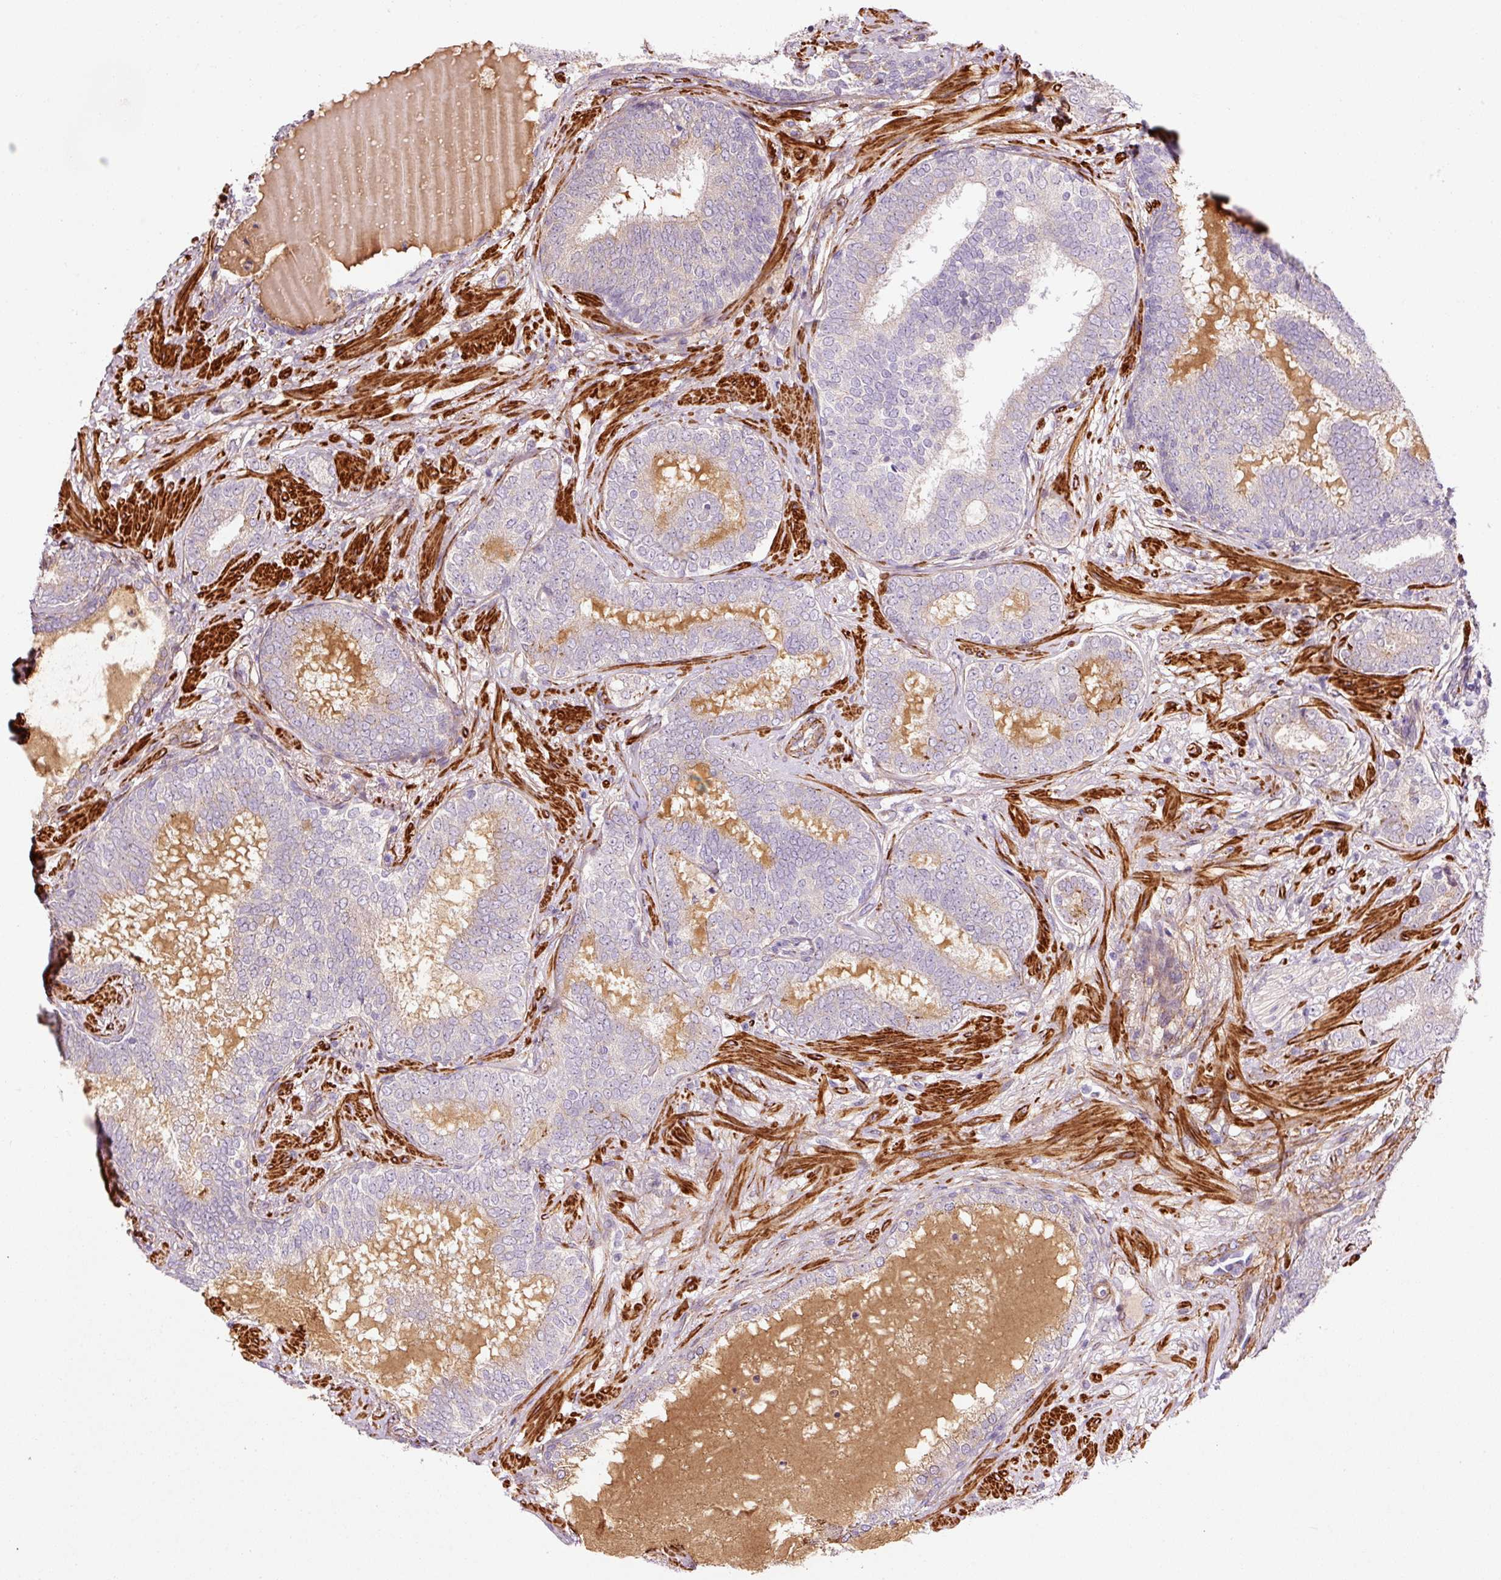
{"staining": {"intensity": "negative", "quantity": "none", "location": "none"}, "tissue": "prostate cancer", "cell_type": "Tumor cells", "image_type": "cancer", "snomed": [{"axis": "morphology", "description": "Adenocarcinoma, High grade"}, {"axis": "topography", "description": "Prostate"}], "caption": "Immunohistochemical staining of prostate high-grade adenocarcinoma demonstrates no significant staining in tumor cells. (DAB (3,3'-diaminobenzidine) immunohistochemistry (IHC), high magnification).", "gene": "ANKRD20A1", "patient": {"sex": "male", "age": 72}}